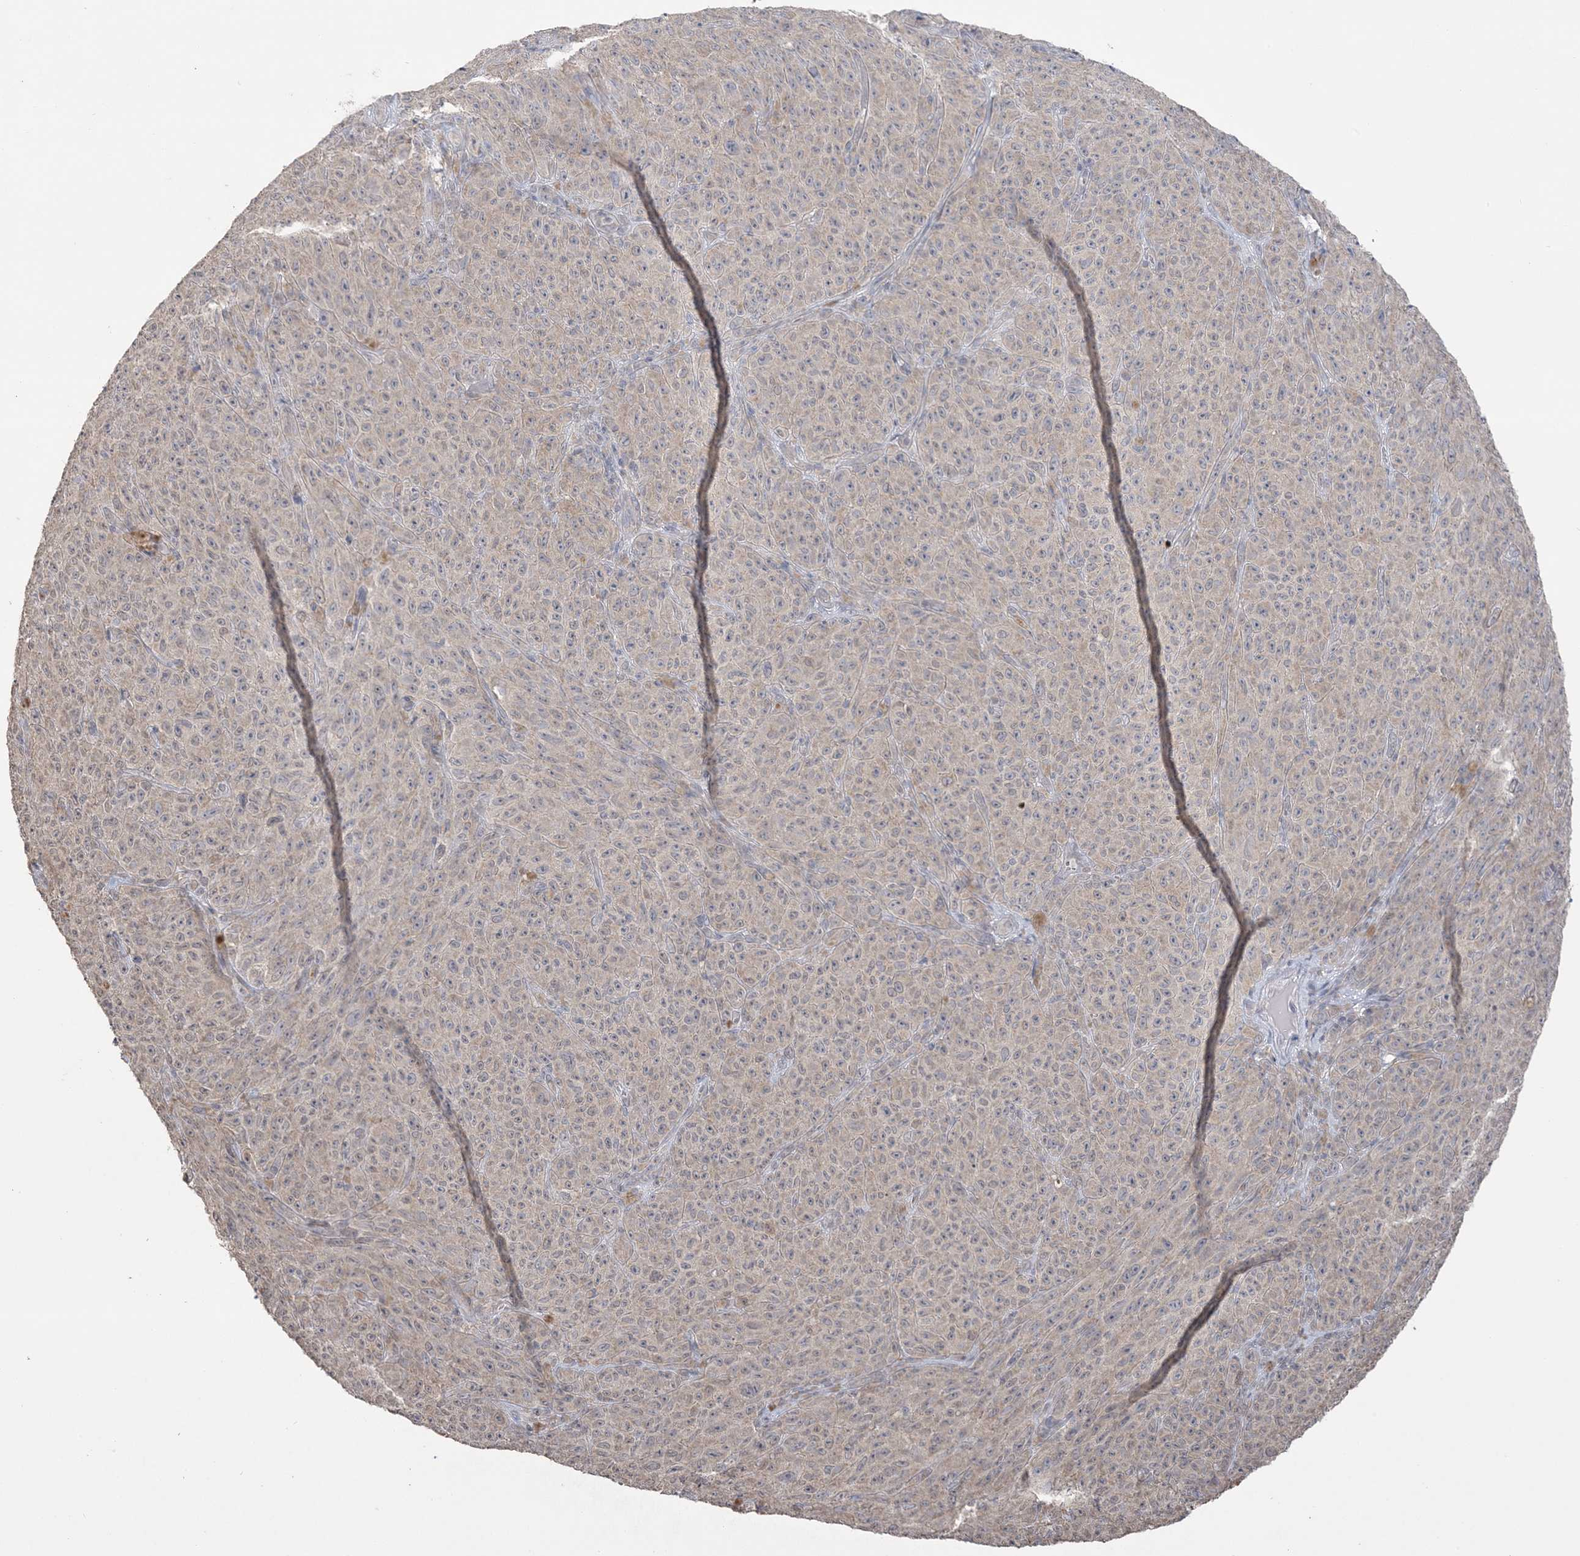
{"staining": {"intensity": "weak", "quantity": "25%-75%", "location": "cytoplasmic/membranous"}, "tissue": "melanoma", "cell_type": "Tumor cells", "image_type": "cancer", "snomed": [{"axis": "morphology", "description": "Malignant melanoma, NOS"}, {"axis": "topography", "description": "Skin"}], "caption": "High-magnification brightfield microscopy of melanoma stained with DAB (brown) and counterstained with hematoxylin (blue). tumor cells exhibit weak cytoplasmic/membranous staining is present in about25%-75% of cells.", "gene": "XRN1", "patient": {"sex": "female", "age": 82}}